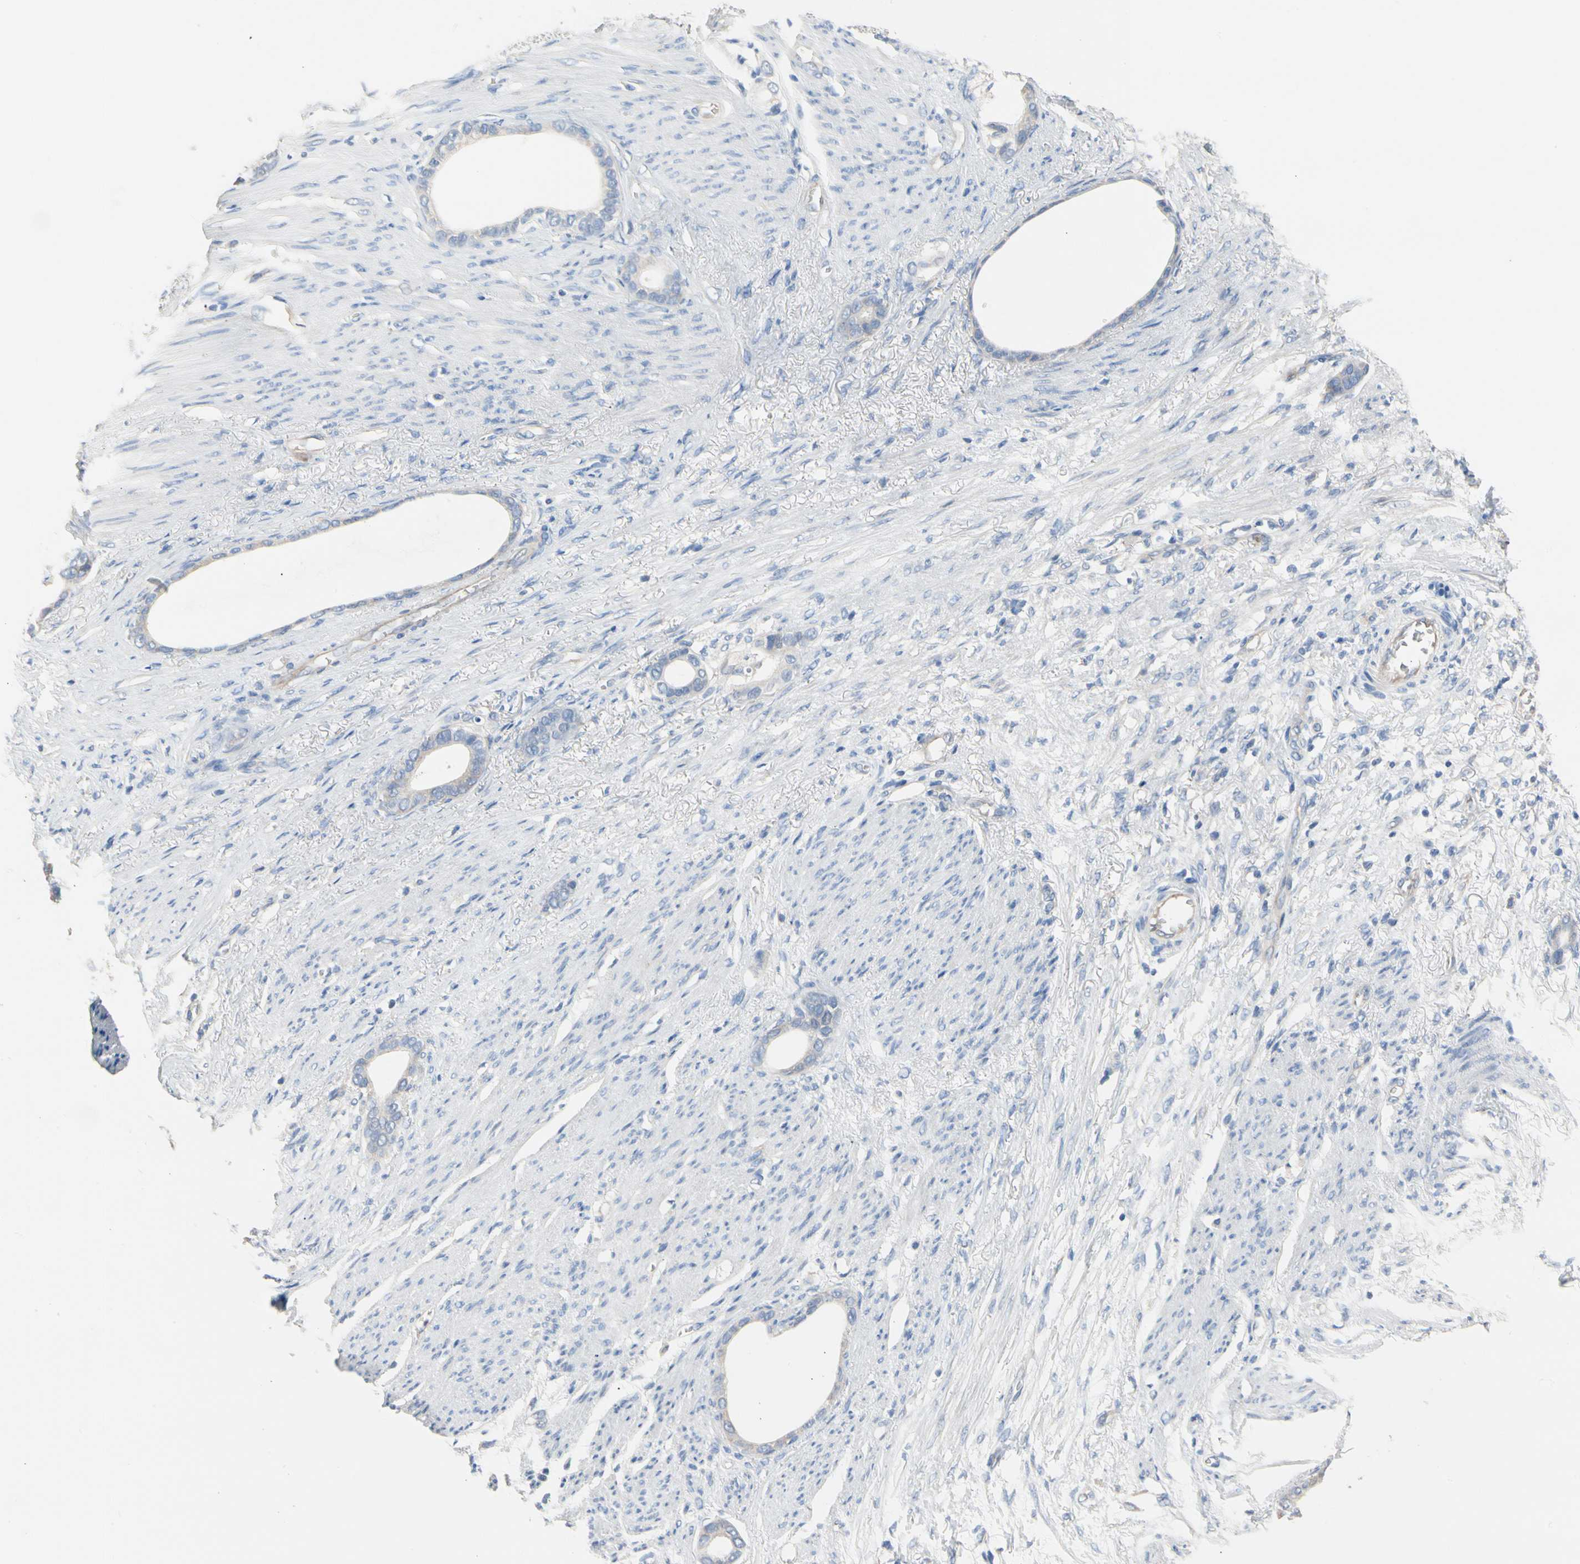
{"staining": {"intensity": "negative", "quantity": "none", "location": "none"}, "tissue": "stomach cancer", "cell_type": "Tumor cells", "image_type": "cancer", "snomed": [{"axis": "morphology", "description": "Adenocarcinoma, NOS"}, {"axis": "topography", "description": "Stomach"}], "caption": "Protein analysis of stomach cancer shows no significant positivity in tumor cells.", "gene": "BBOX1", "patient": {"sex": "female", "age": 75}}